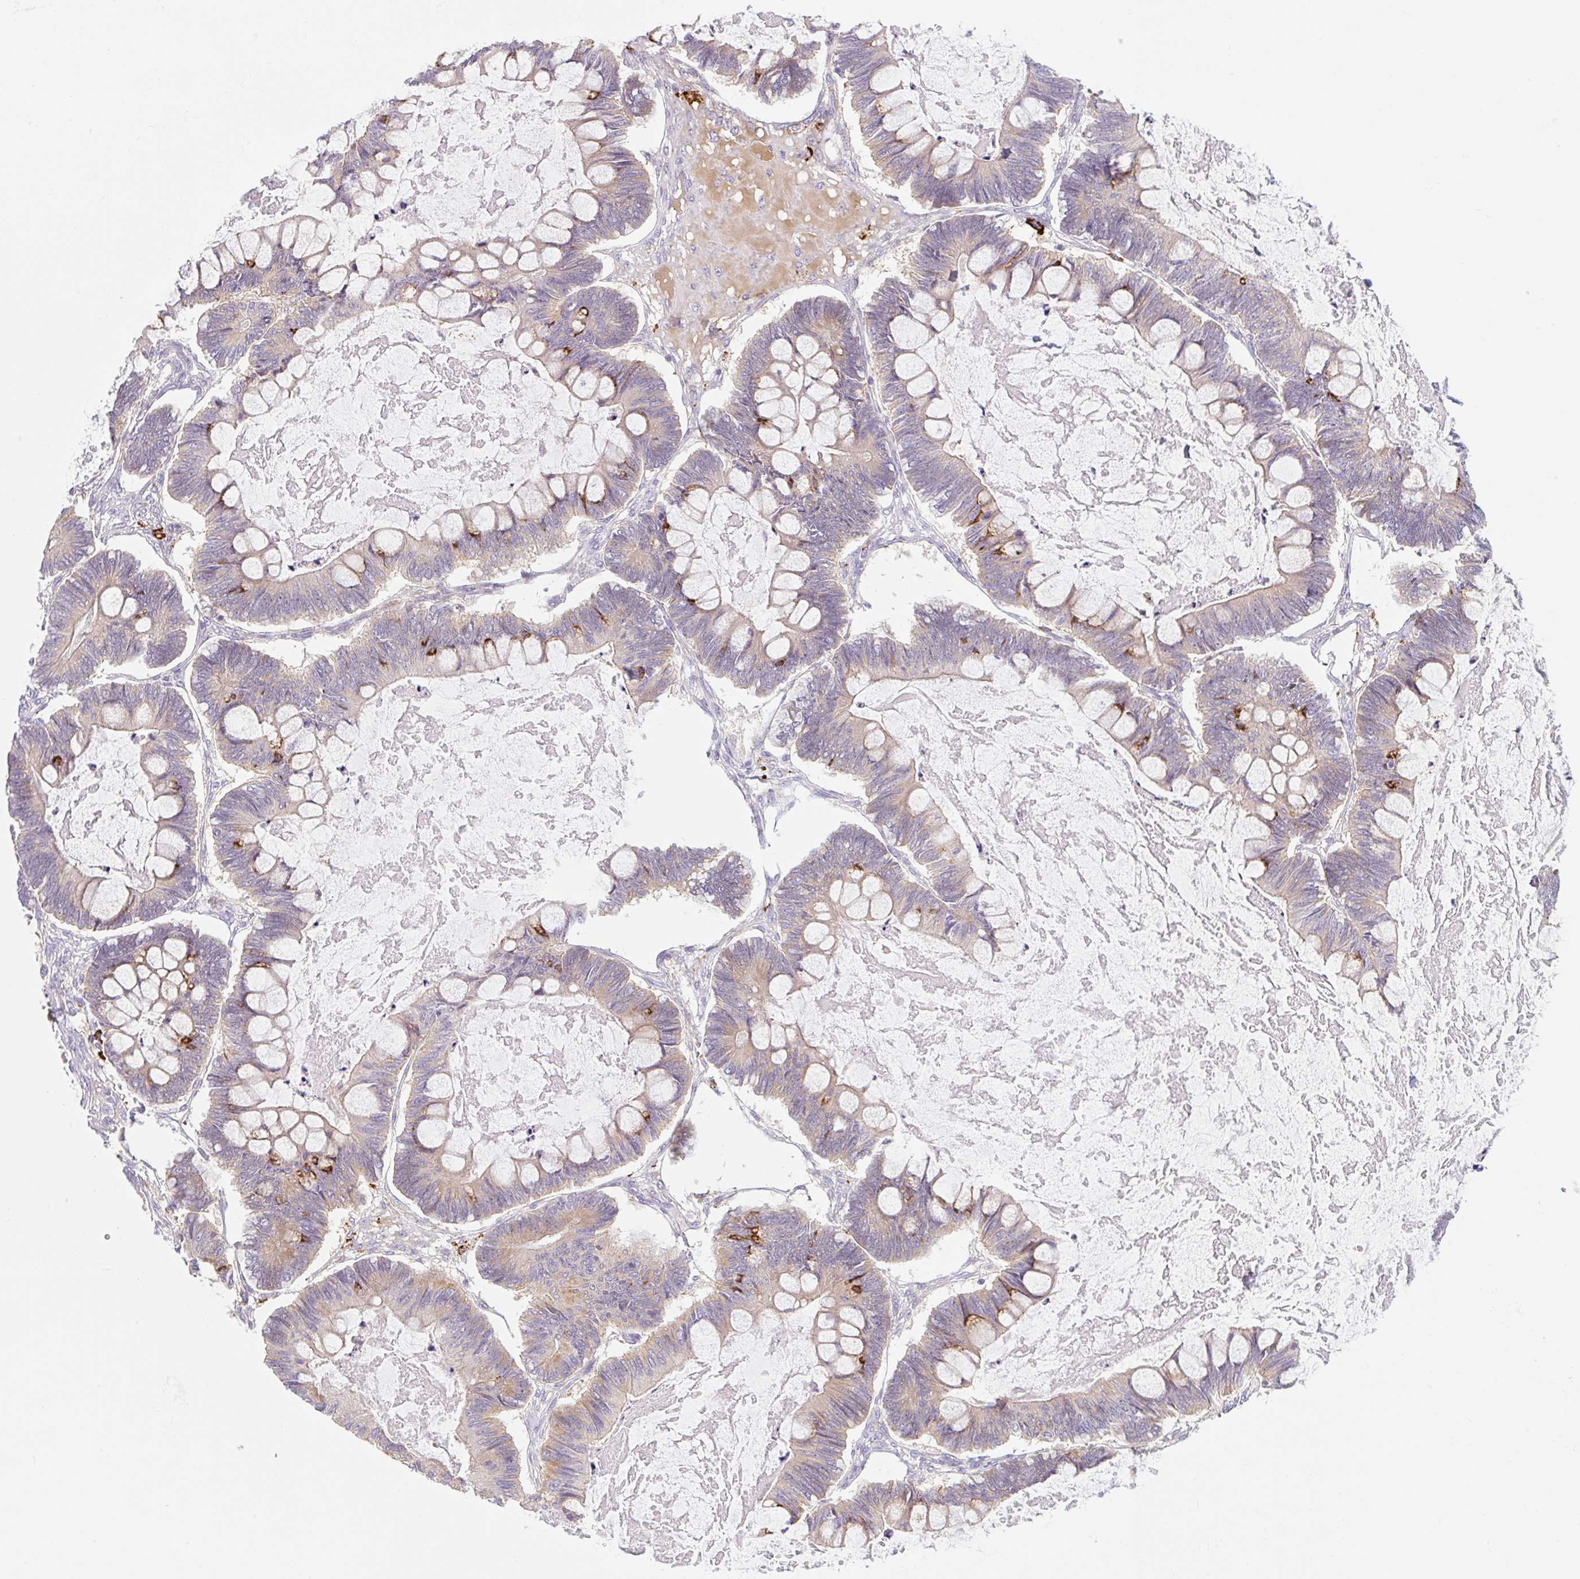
{"staining": {"intensity": "strong", "quantity": "<25%", "location": "cytoplasmic/membranous"}, "tissue": "ovarian cancer", "cell_type": "Tumor cells", "image_type": "cancer", "snomed": [{"axis": "morphology", "description": "Cystadenocarcinoma, mucinous, NOS"}, {"axis": "topography", "description": "Ovary"}], "caption": "DAB (3,3'-diaminobenzidine) immunohistochemical staining of ovarian cancer (mucinous cystadenocarcinoma) exhibits strong cytoplasmic/membranous protein positivity in approximately <25% of tumor cells.", "gene": "LYVE1", "patient": {"sex": "female", "age": 61}}